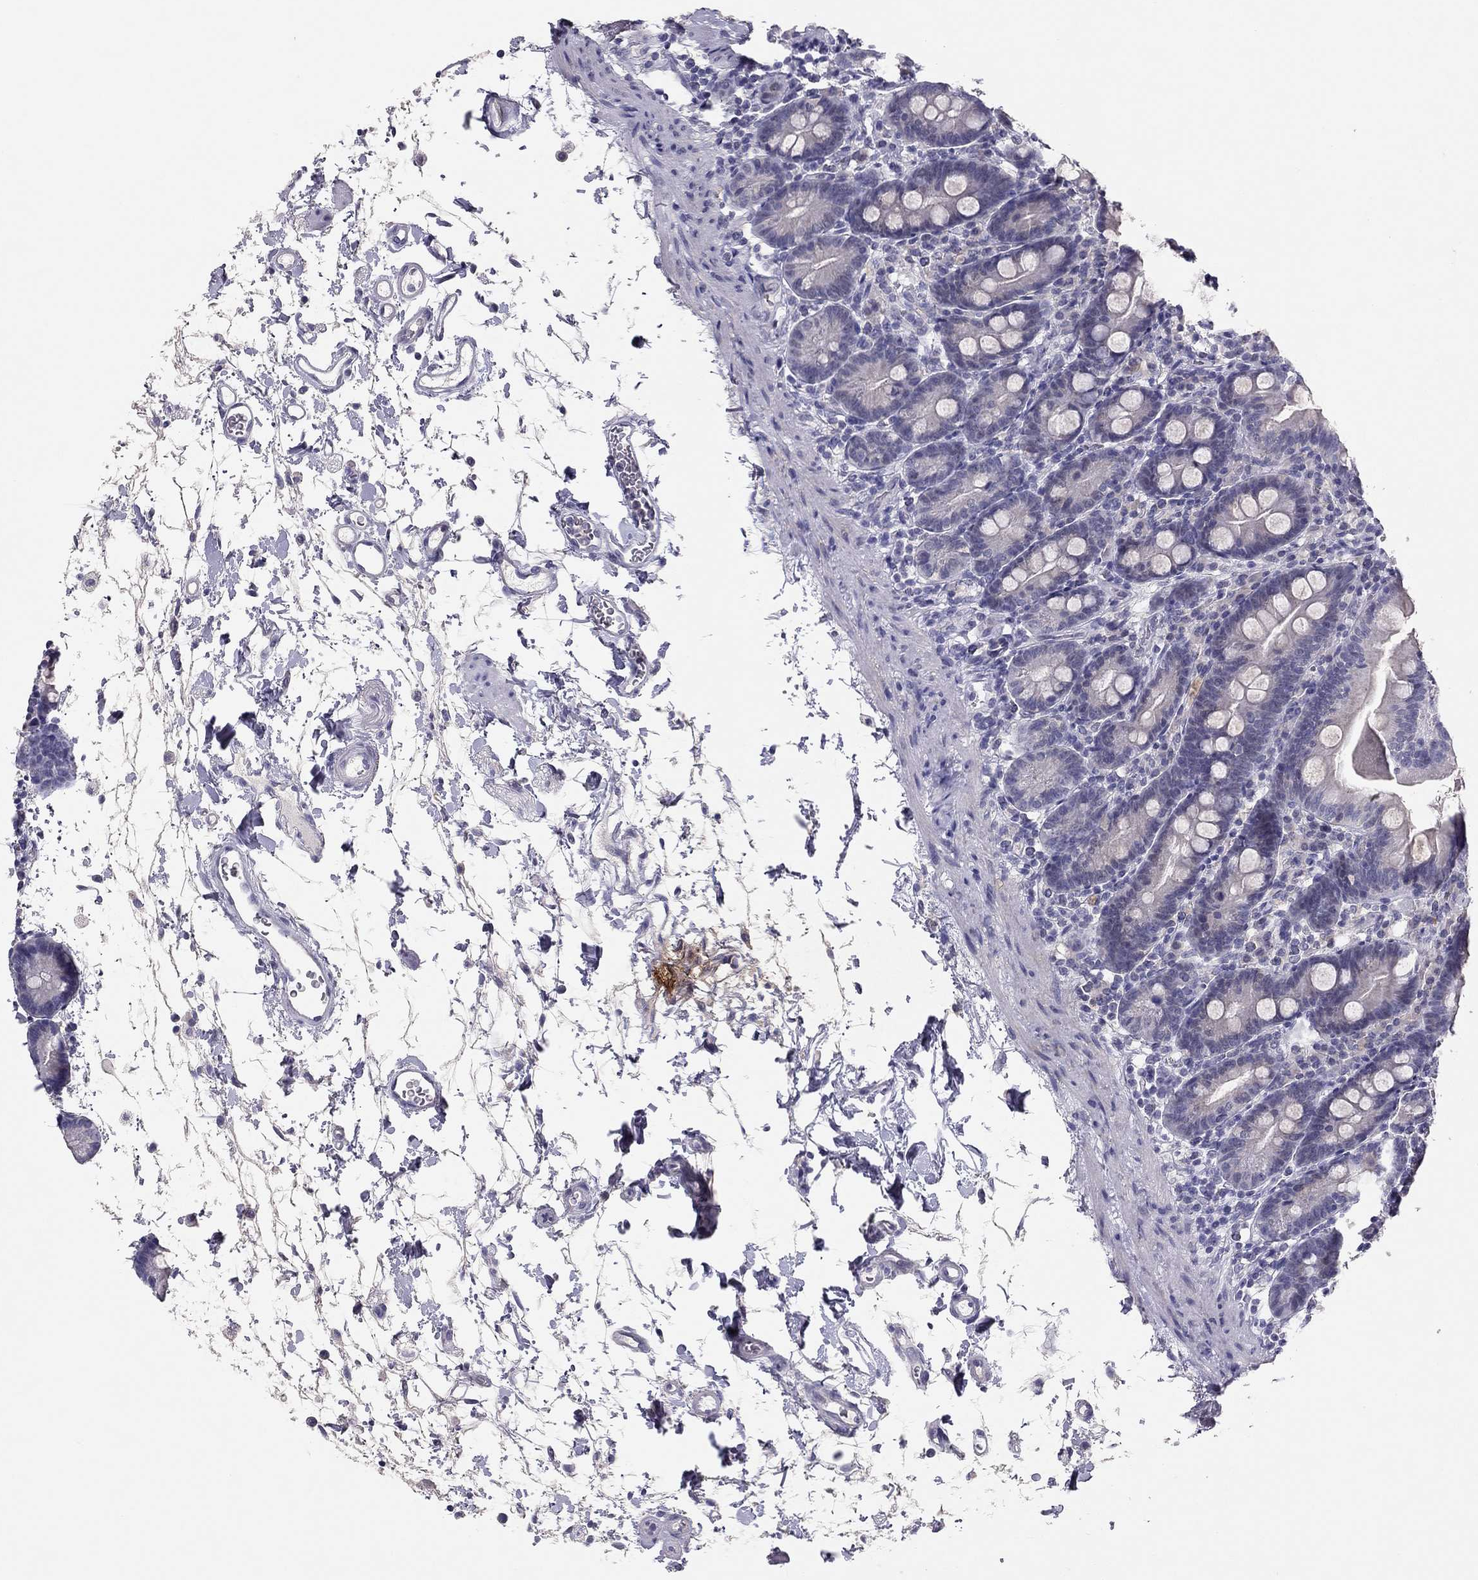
{"staining": {"intensity": "negative", "quantity": "none", "location": "none"}, "tissue": "small intestine", "cell_type": "Glandular cells", "image_type": "normal", "snomed": [{"axis": "morphology", "description": "Normal tissue, NOS"}, {"axis": "topography", "description": "Small intestine"}], "caption": "A high-resolution histopathology image shows immunohistochemistry (IHC) staining of benign small intestine, which exhibits no significant staining in glandular cells.", "gene": "ADORA2A", "patient": {"sex": "female", "age": 44}}